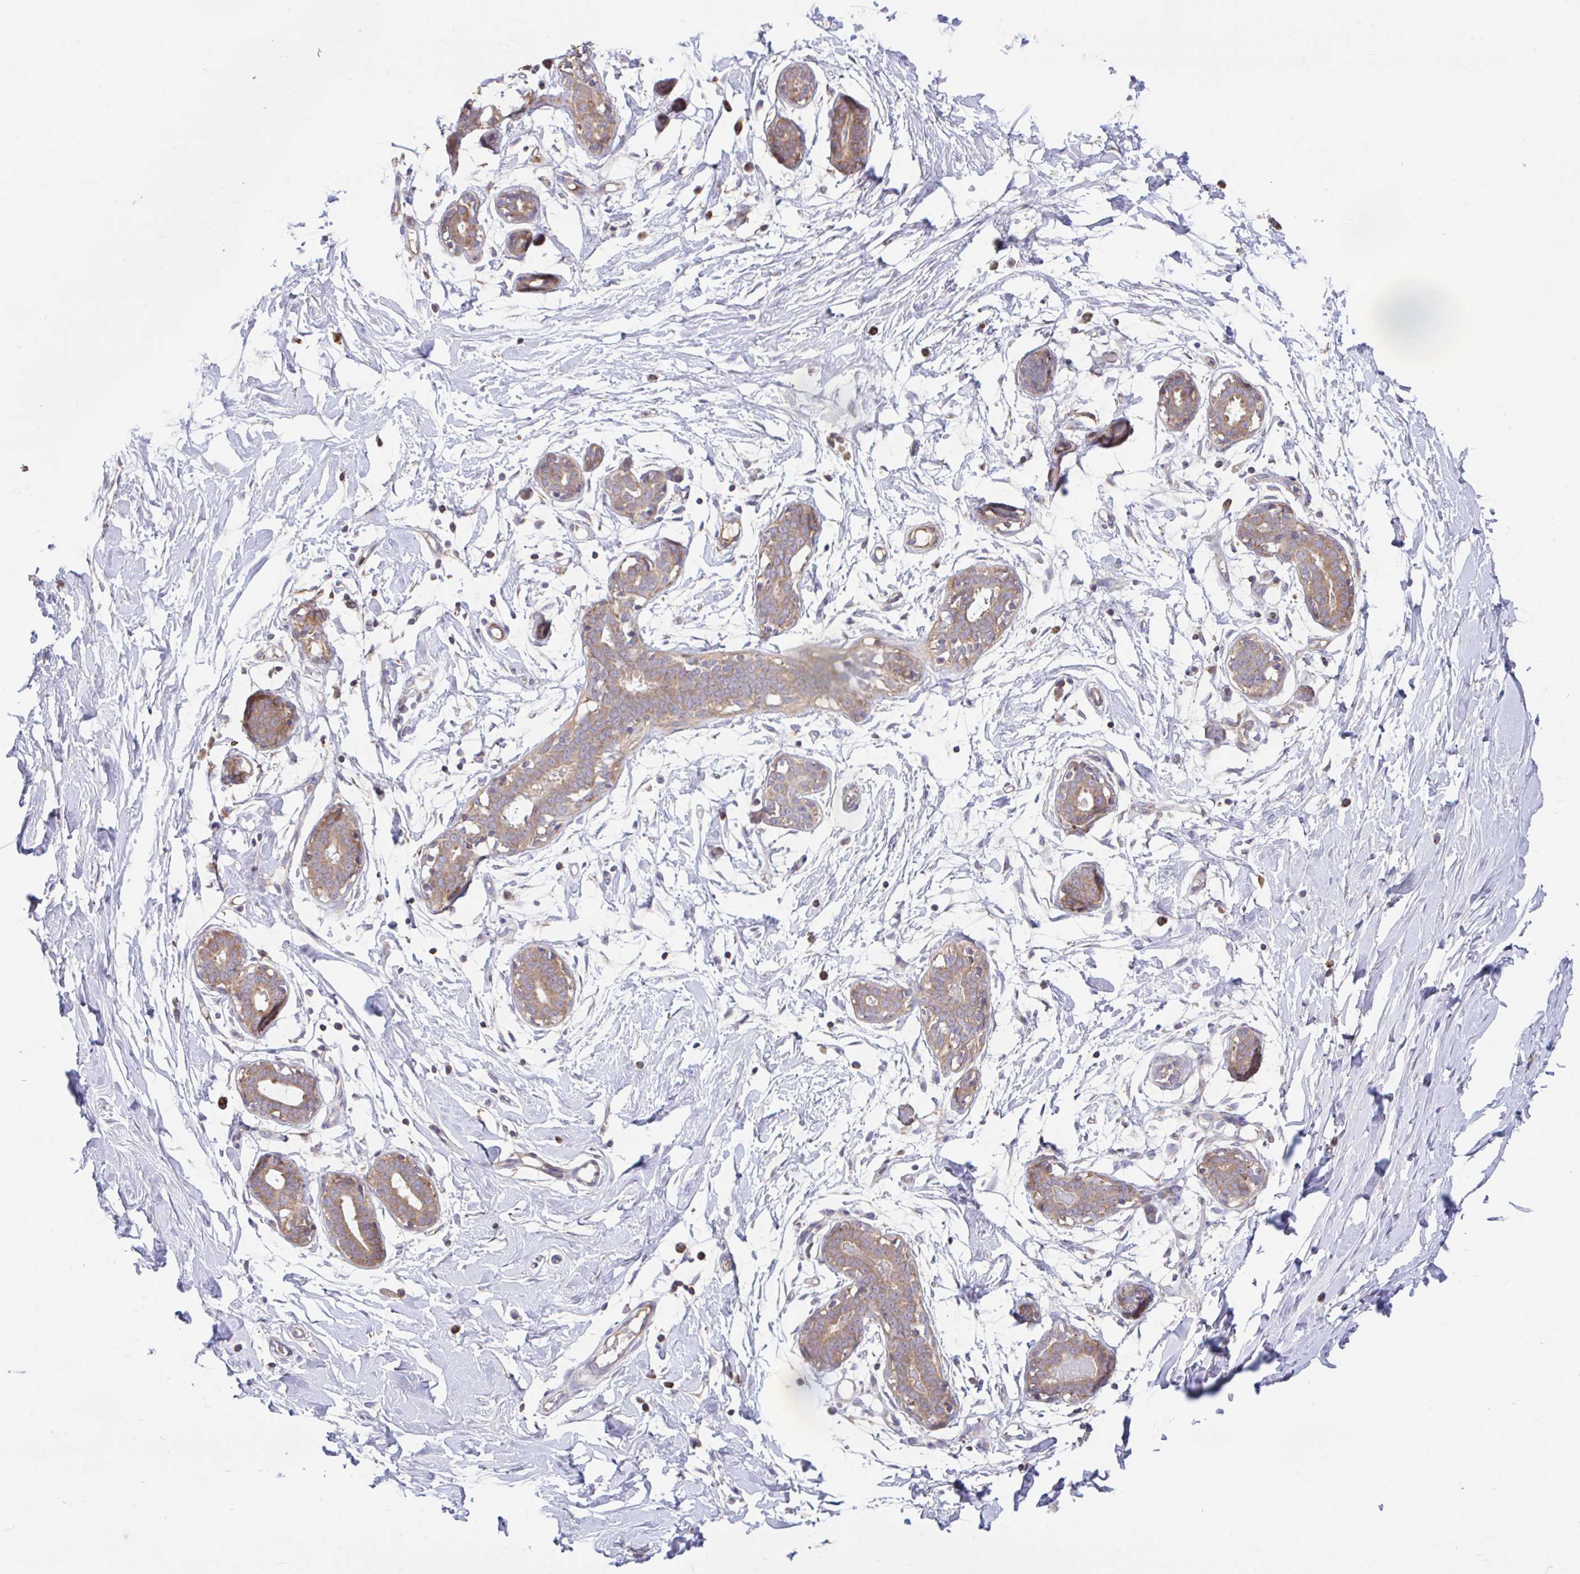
{"staining": {"intensity": "negative", "quantity": "none", "location": "none"}, "tissue": "breast", "cell_type": "Adipocytes", "image_type": "normal", "snomed": [{"axis": "morphology", "description": "Normal tissue, NOS"}, {"axis": "topography", "description": "Breast"}], "caption": "This is an immunohistochemistry photomicrograph of benign human breast. There is no staining in adipocytes.", "gene": "RALBP1", "patient": {"sex": "female", "age": 27}}